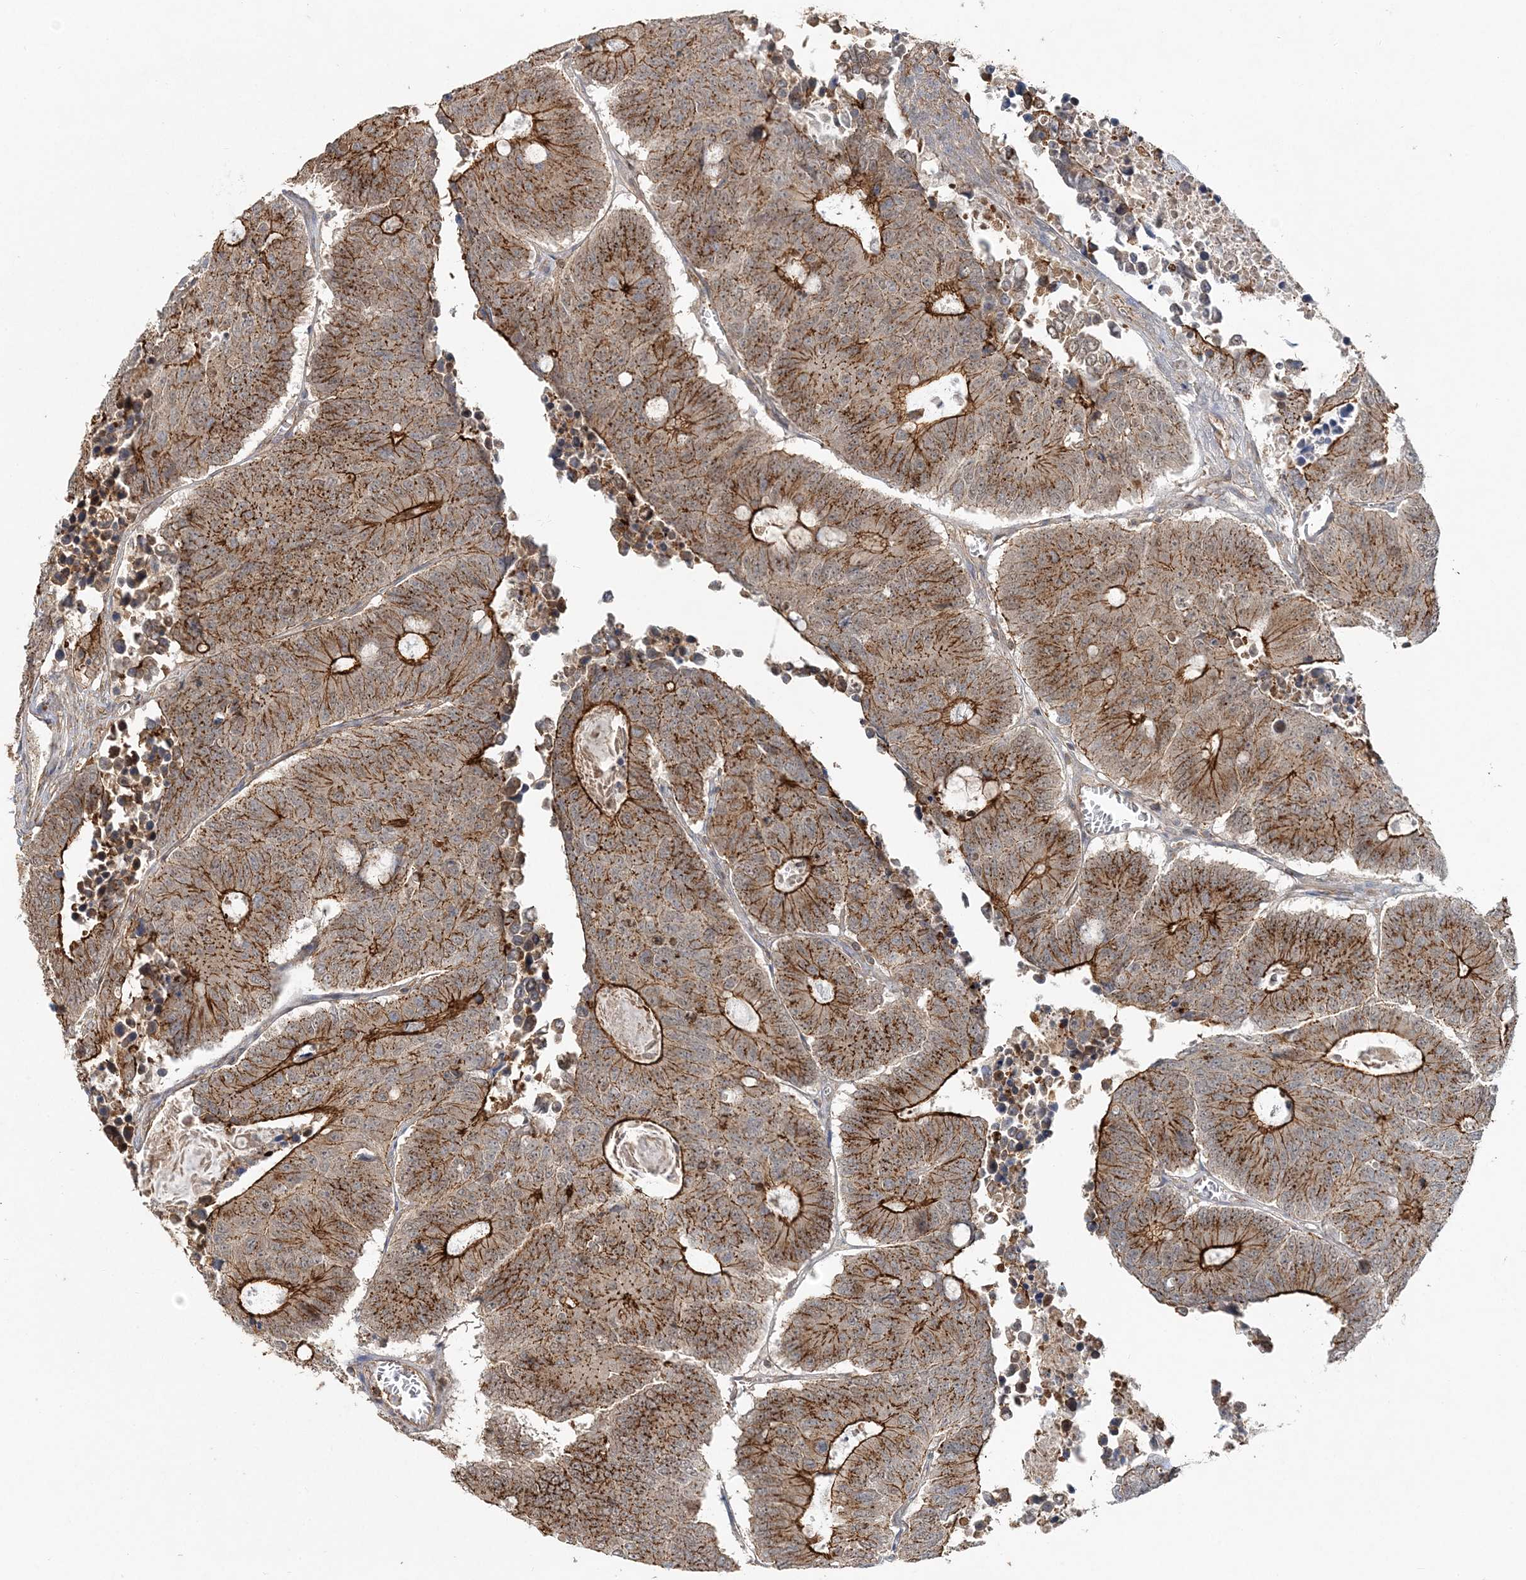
{"staining": {"intensity": "moderate", "quantity": ">75%", "location": "cytoplasmic/membranous"}, "tissue": "colorectal cancer", "cell_type": "Tumor cells", "image_type": "cancer", "snomed": [{"axis": "morphology", "description": "Adenocarcinoma, NOS"}, {"axis": "topography", "description": "Colon"}], "caption": "About >75% of tumor cells in colorectal cancer demonstrate moderate cytoplasmic/membranous protein expression as visualized by brown immunohistochemical staining.", "gene": "MAT2B", "patient": {"sex": "male", "age": 87}}